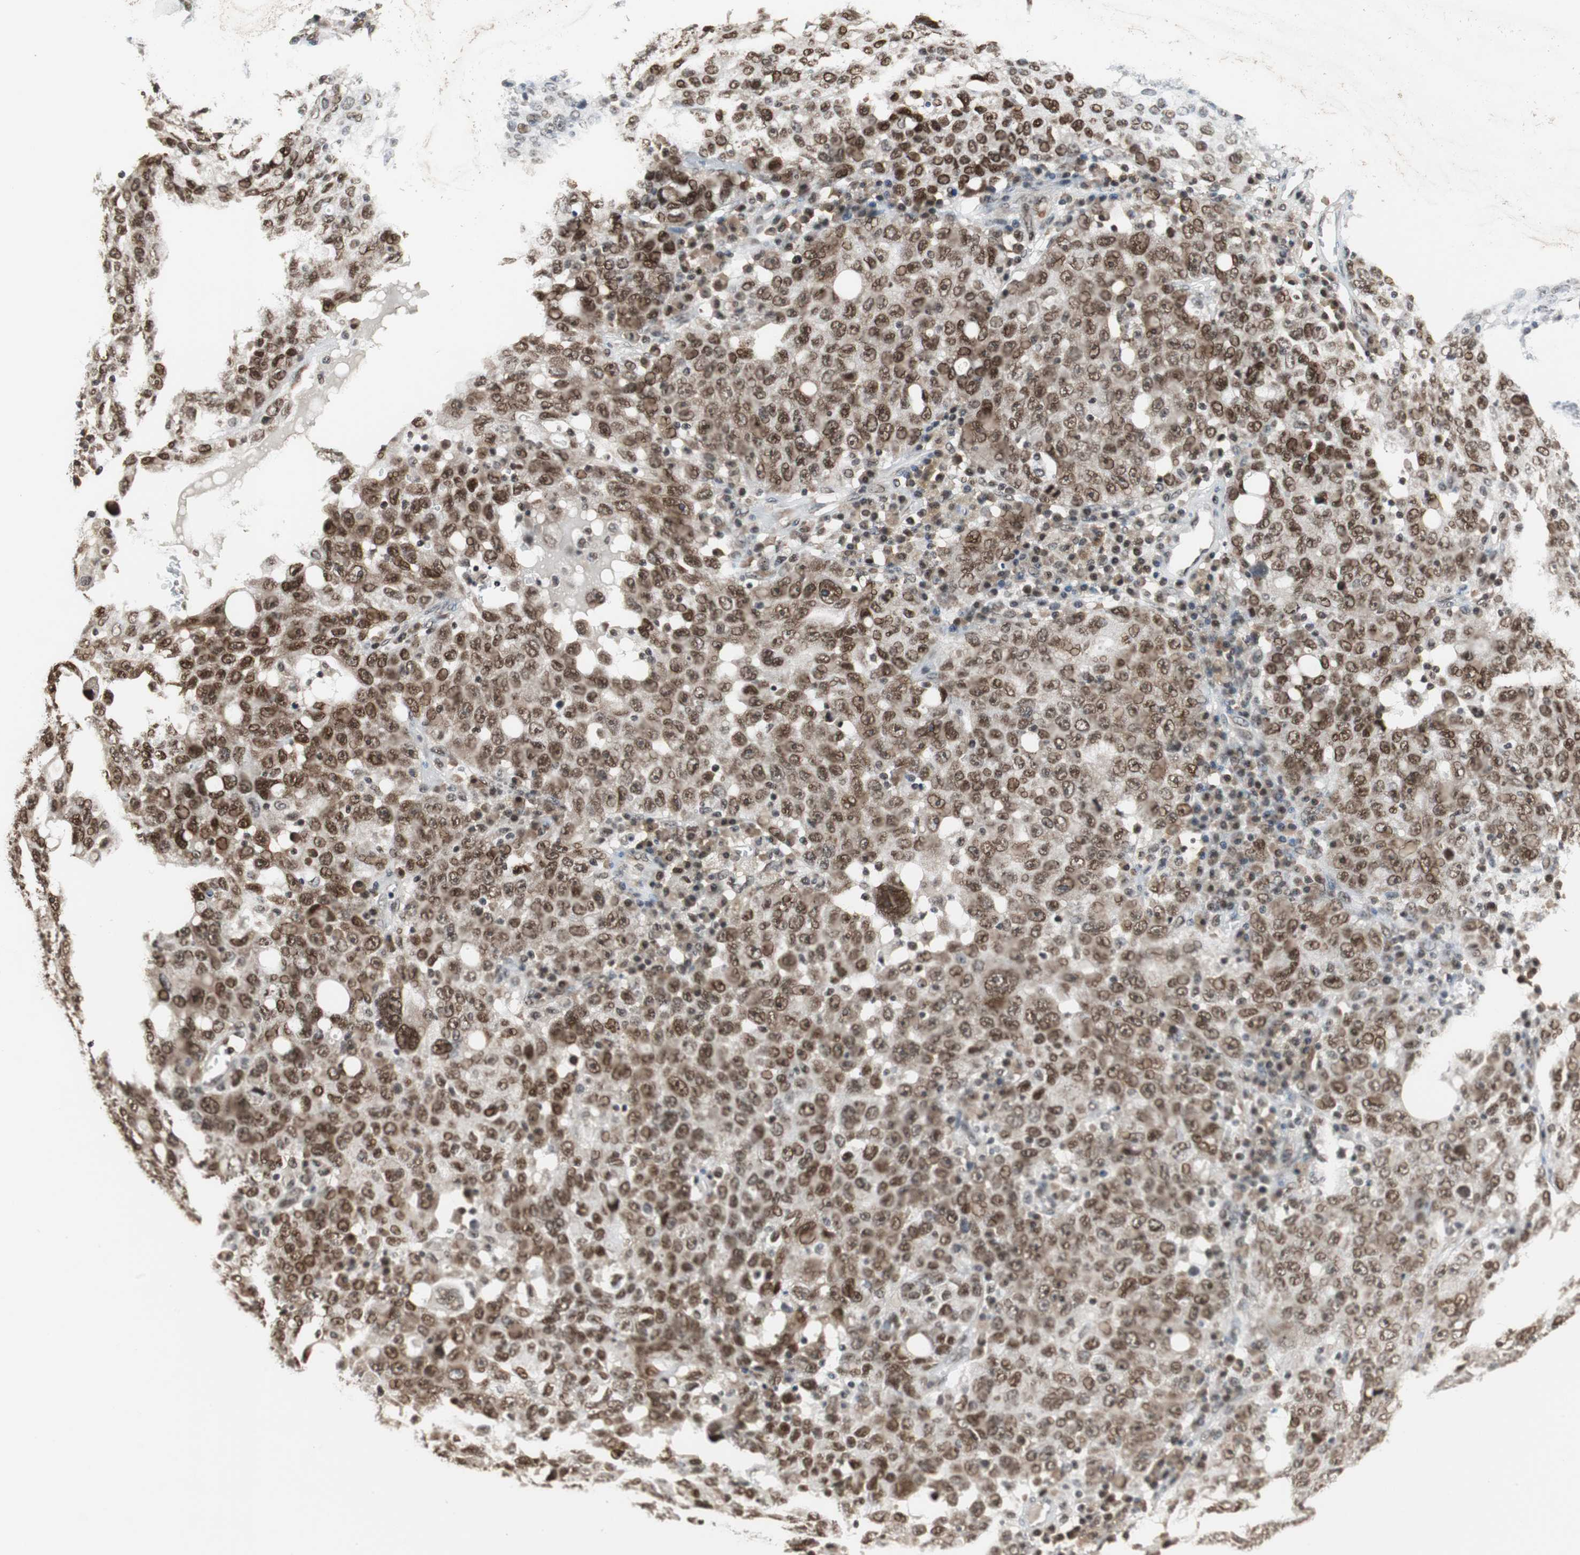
{"staining": {"intensity": "moderate", "quantity": ">75%", "location": "cytoplasmic/membranous,nuclear"}, "tissue": "ovarian cancer", "cell_type": "Tumor cells", "image_type": "cancer", "snomed": [{"axis": "morphology", "description": "Carcinoma, endometroid"}, {"axis": "topography", "description": "Ovary"}], "caption": "Protein expression analysis of human ovarian endometroid carcinoma reveals moderate cytoplasmic/membranous and nuclear positivity in approximately >75% of tumor cells.", "gene": "REST", "patient": {"sex": "female", "age": 62}}